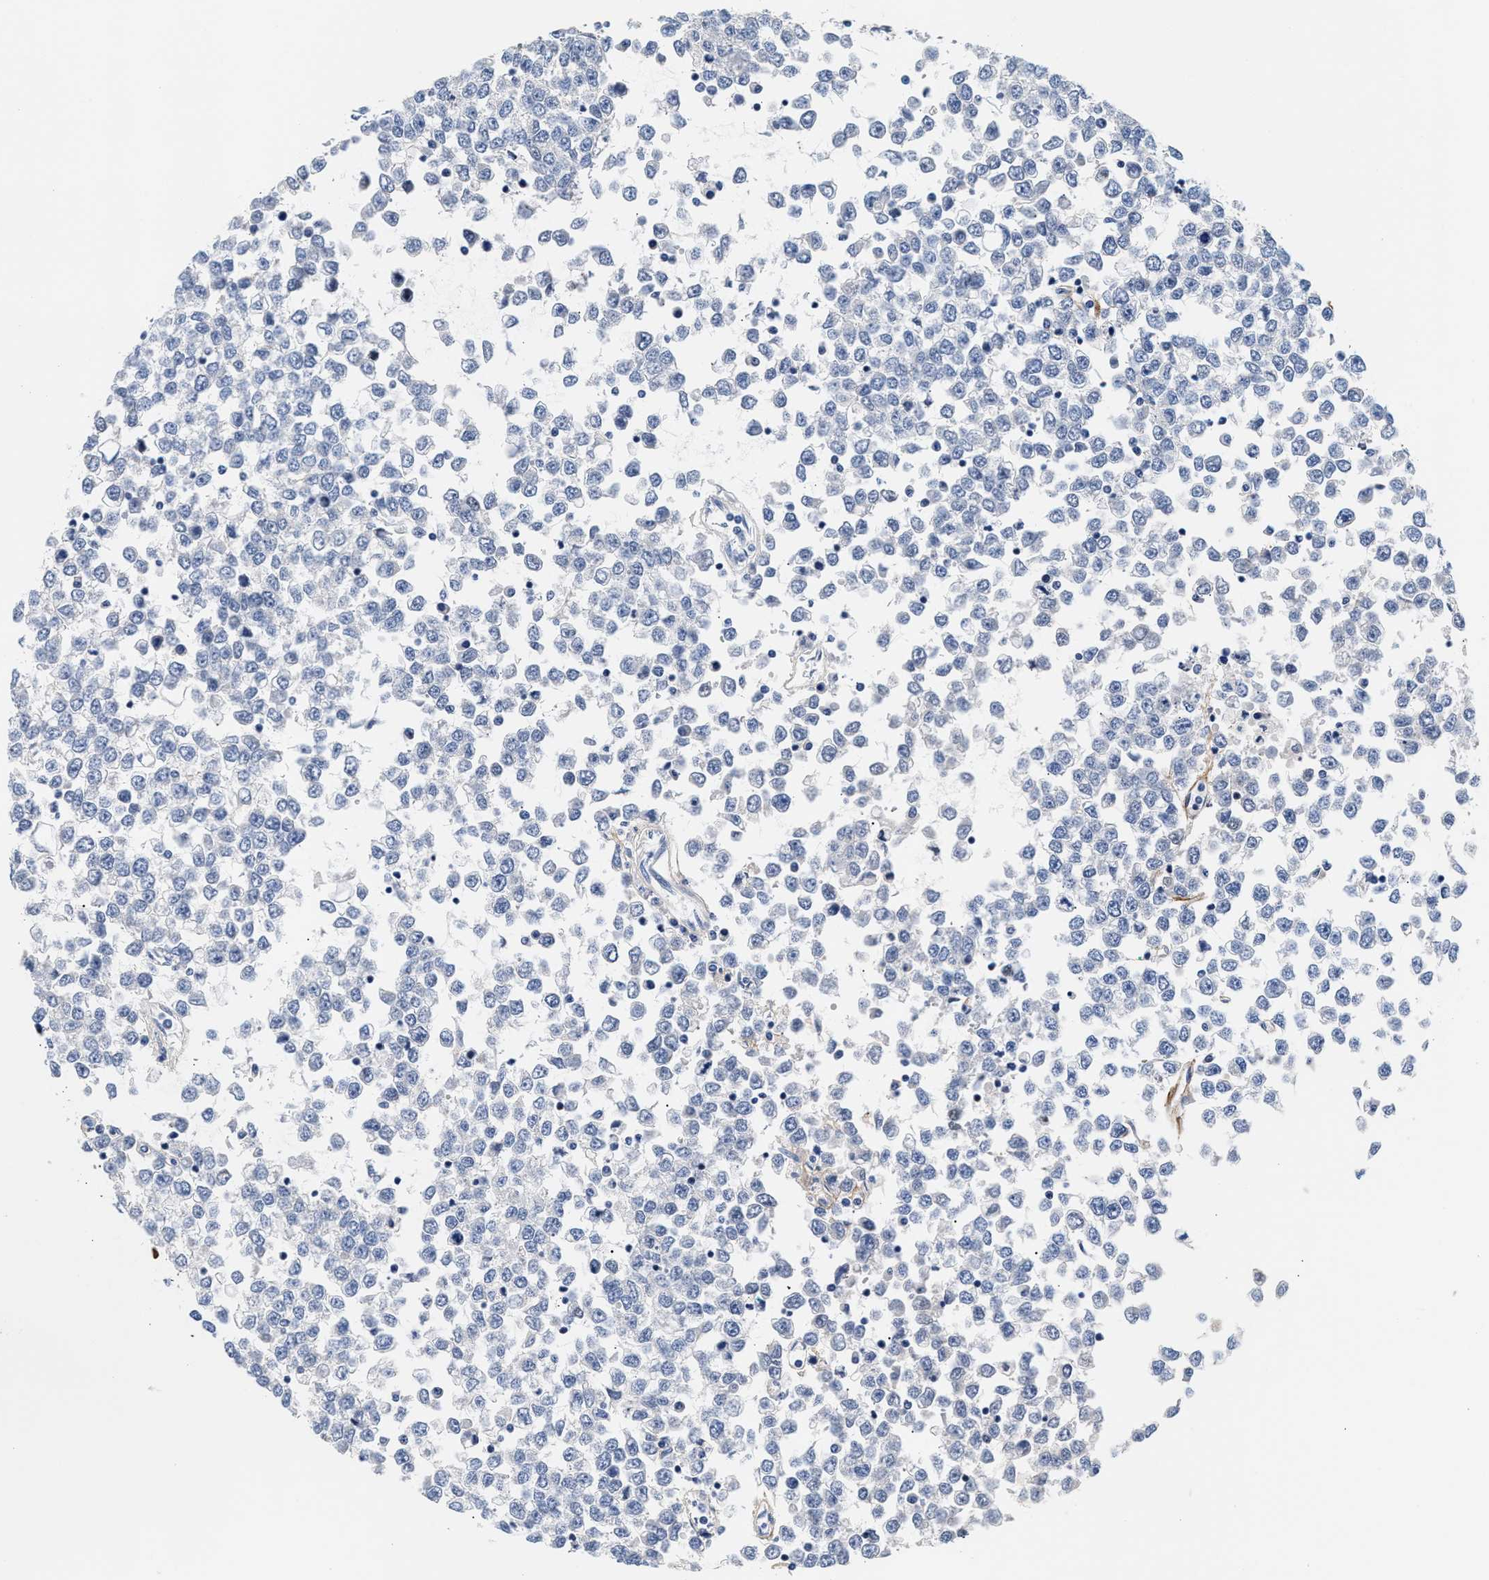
{"staining": {"intensity": "negative", "quantity": "none", "location": "none"}, "tissue": "testis cancer", "cell_type": "Tumor cells", "image_type": "cancer", "snomed": [{"axis": "morphology", "description": "Seminoma, NOS"}, {"axis": "topography", "description": "Testis"}], "caption": "Immunohistochemistry of human seminoma (testis) demonstrates no expression in tumor cells. (DAB (3,3'-diaminobenzidine) IHC visualized using brightfield microscopy, high magnification).", "gene": "ACTL7B", "patient": {"sex": "male", "age": 65}}